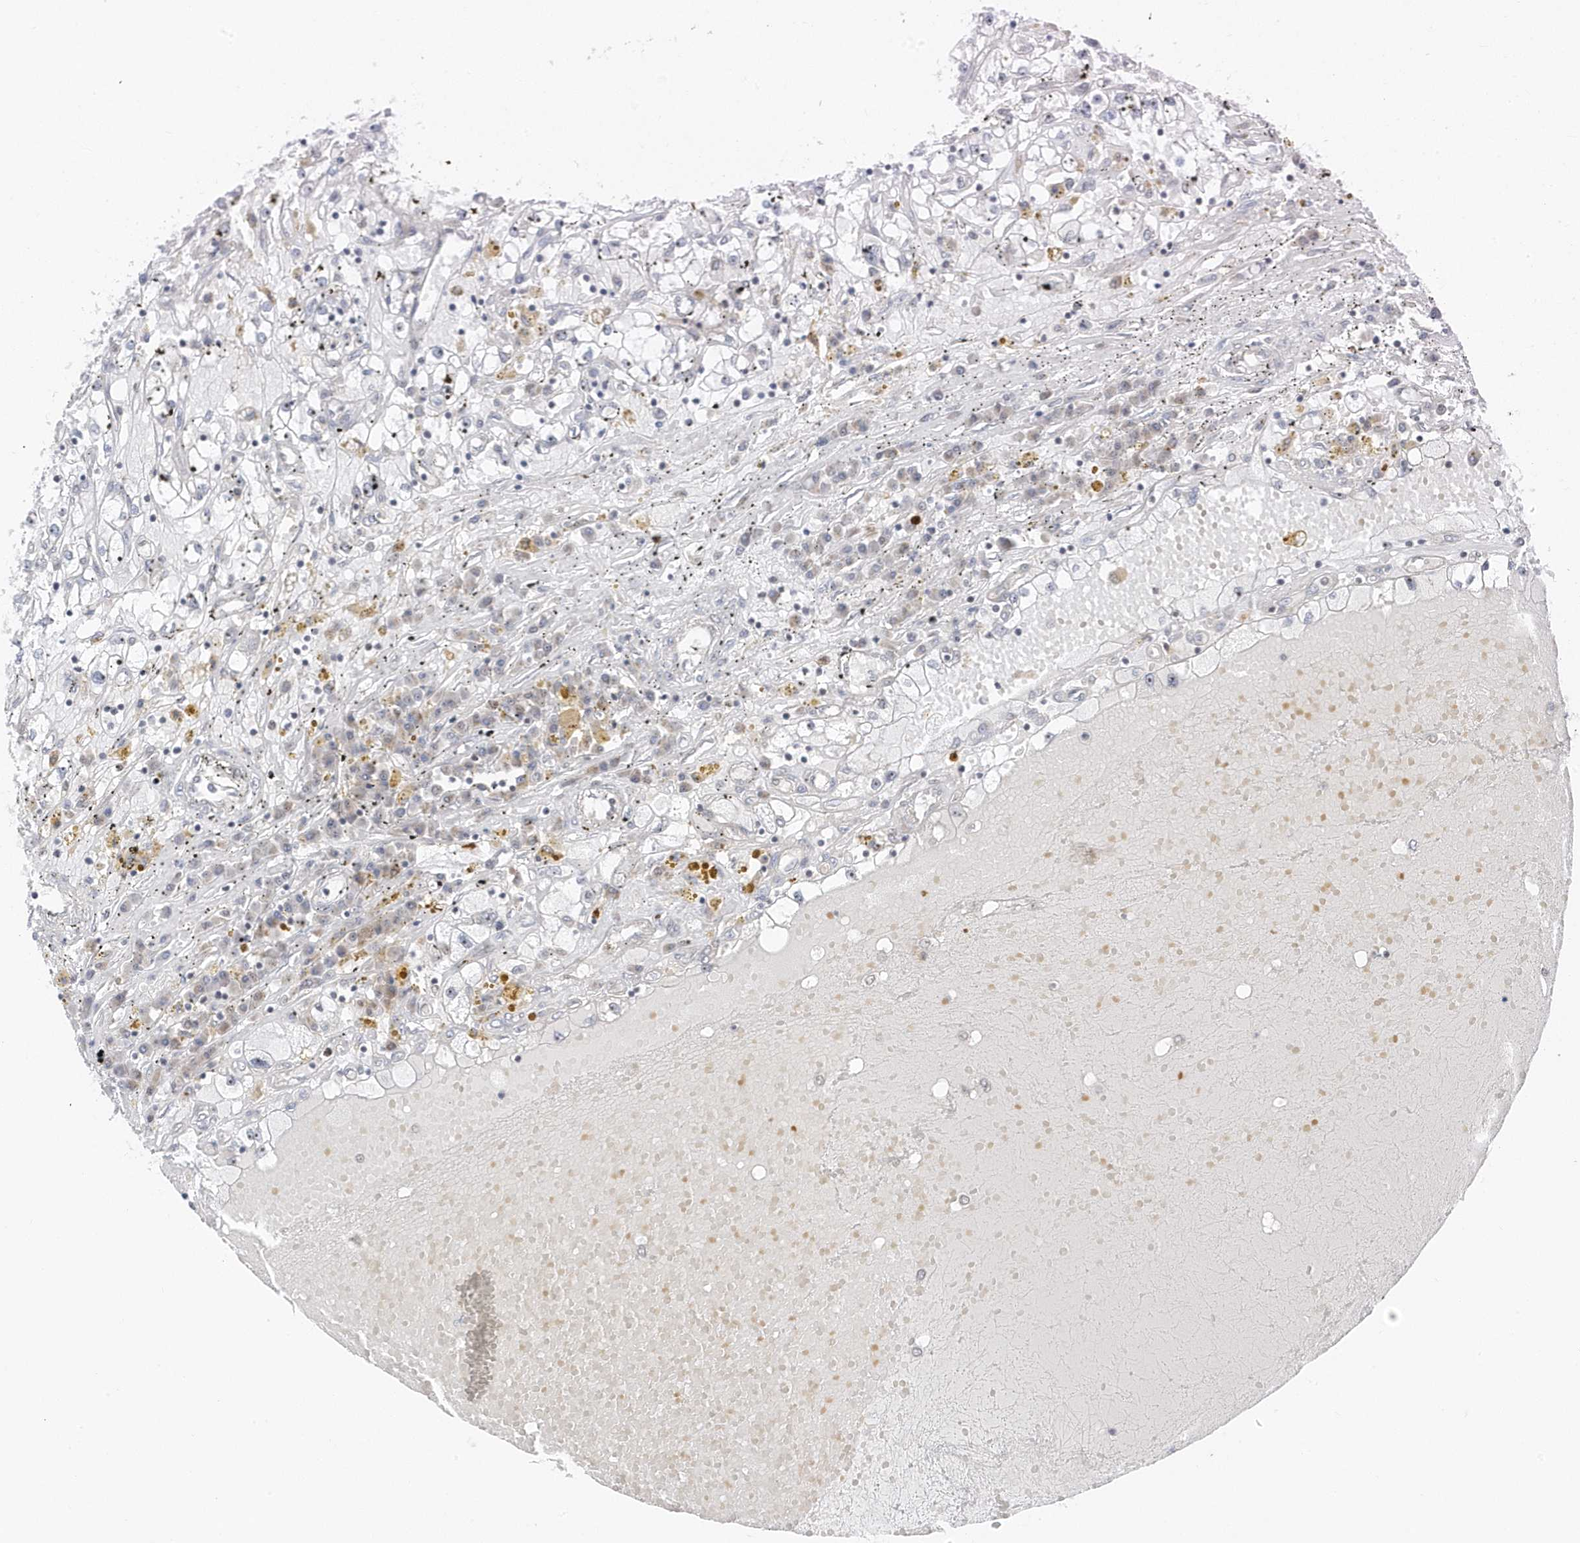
{"staining": {"intensity": "negative", "quantity": "none", "location": "none"}, "tissue": "renal cancer", "cell_type": "Tumor cells", "image_type": "cancer", "snomed": [{"axis": "morphology", "description": "Adenocarcinoma, NOS"}, {"axis": "topography", "description": "Kidney"}], "caption": "The micrograph exhibits no significant positivity in tumor cells of renal cancer. (Stains: DAB (3,3'-diaminobenzidine) IHC with hematoxylin counter stain, Microscopy: brightfield microscopy at high magnification).", "gene": "ZNF740", "patient": {"sex": "male", "age": 56}}